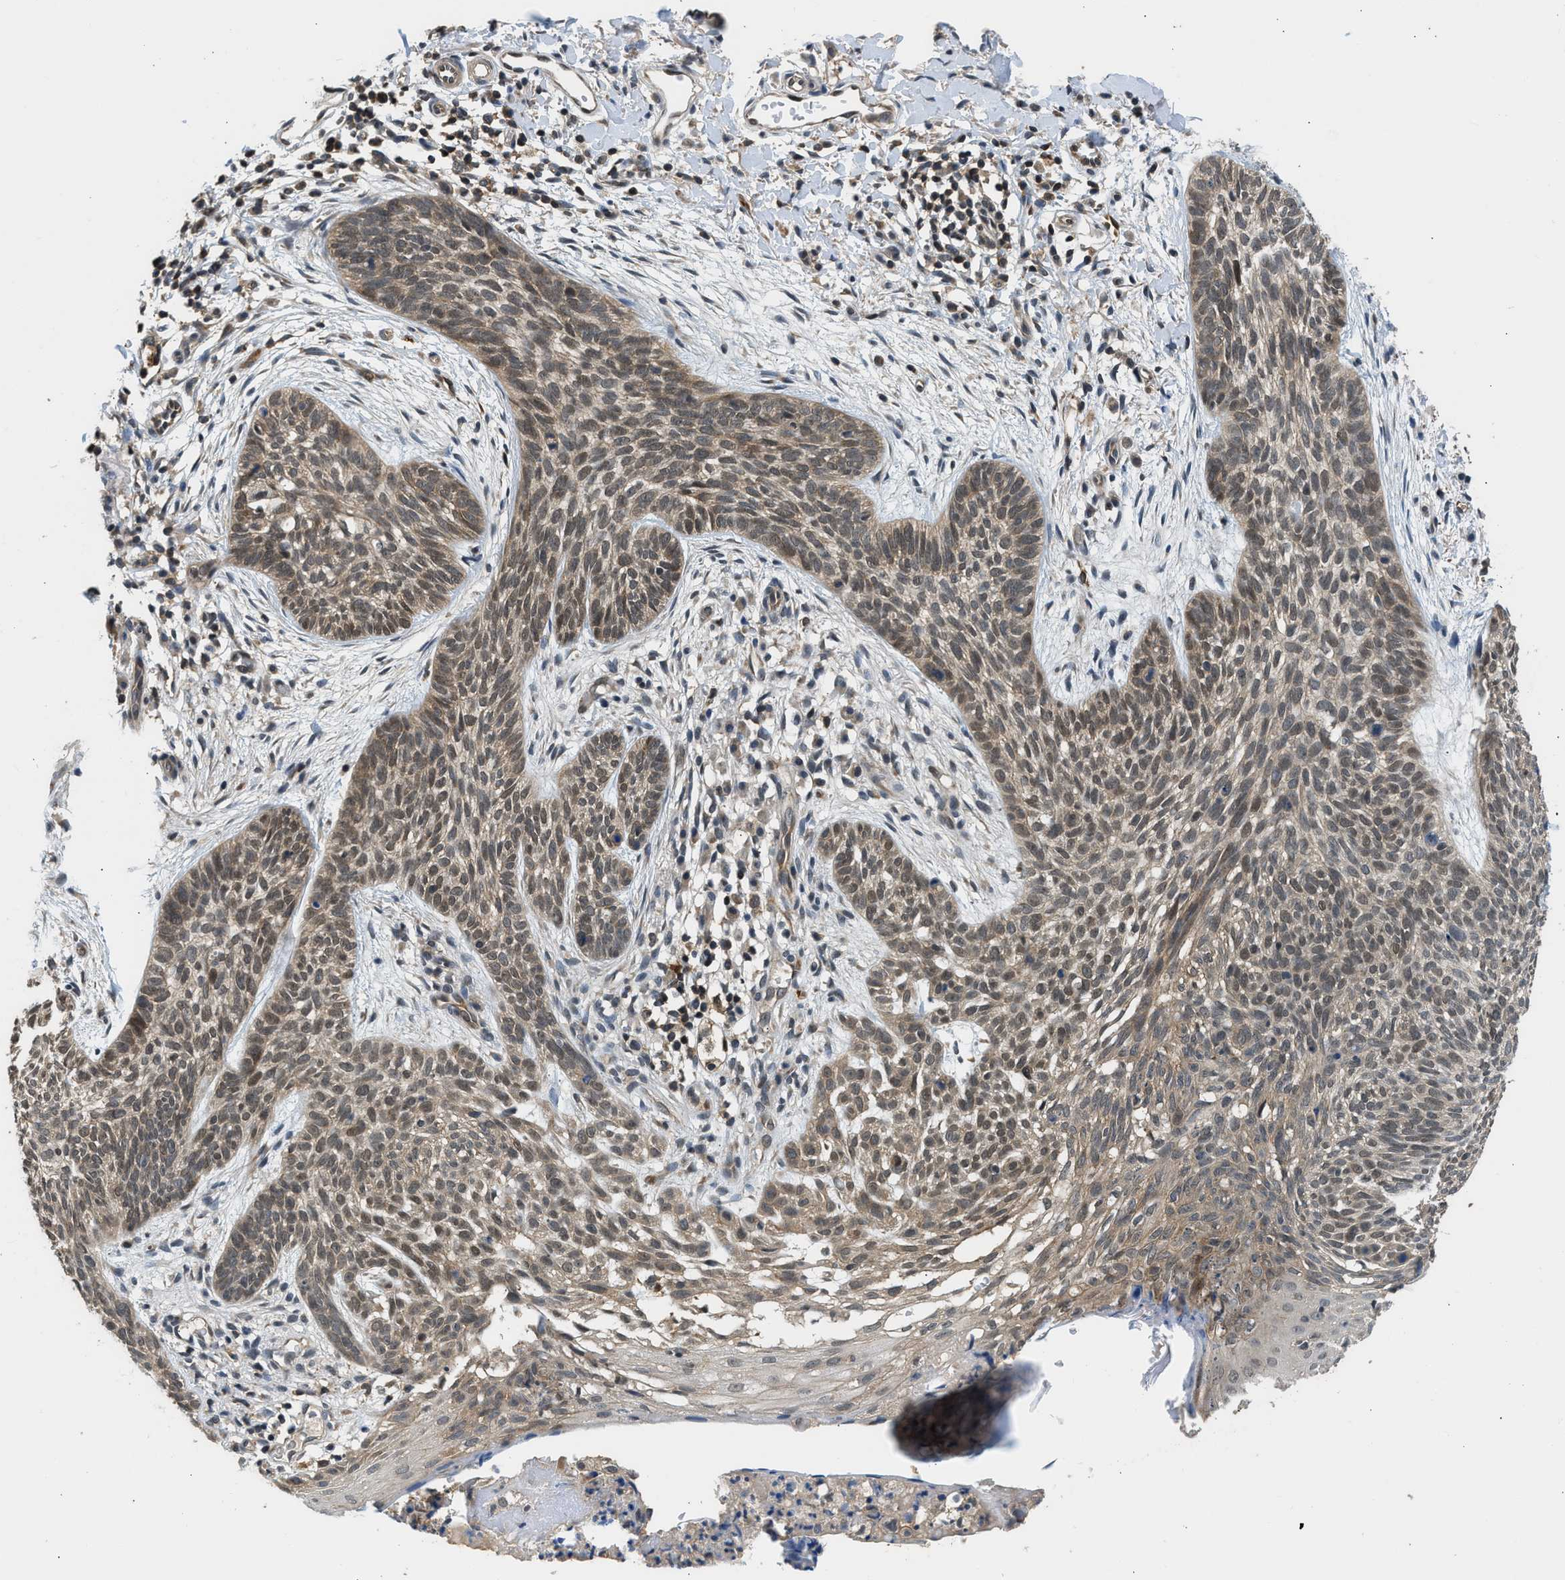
{"staining": {"intensity": "moderate", "quantity": ">75%", "location": "cytoplasmic/membranous,nuclear"}, "tissue": "skin cancer", "cell_type": "Tumor cells", "image_type": "cancer", "snomed": [{"axis": "morphology", "description": "Basal cell carcinoma"}, {"axis": "topography", "description": "Skin"}], "caption": "Brown immunohistochemical staining in human basal cell carcinoma (skin) displays moderate cytoplasmic/membranous and nuclear expression in approximately >75% of tumor cells. (brown staining indicates protein expression, while blue staining denotes nuclei).", "gene": "MTMR1", "patient": {"sex": "female", "age": 59}}